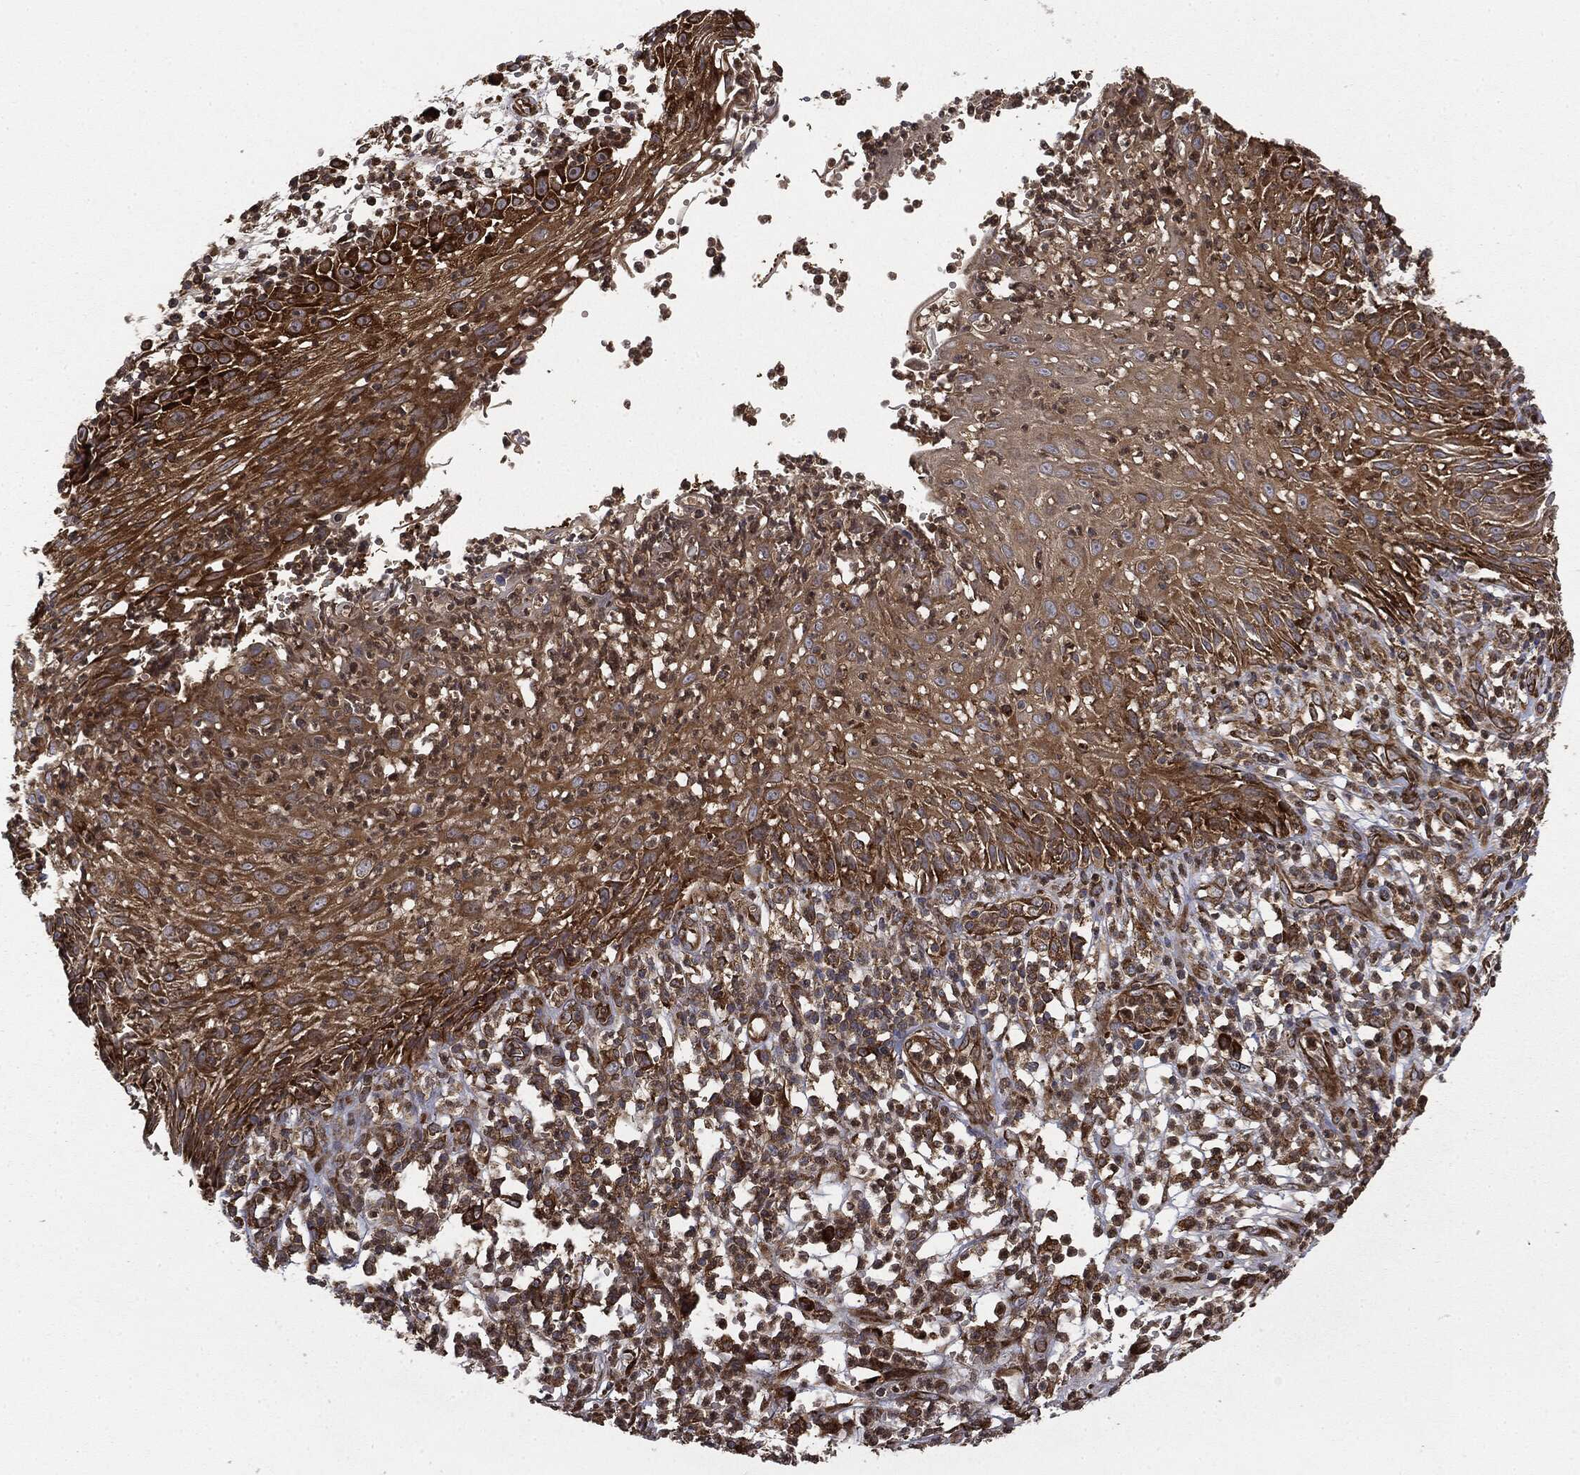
{"staining": {"intensity": "moderate", "quantity": ">75%", "location": "cytoplasmic/membranous"}, "tissue": "skin cancer", "cell_type": "Tumor cells", "image_type": "cancer", "snomed": [{"axis": "morphology", "description": "Normal tissue, NOS"}, {"axis": "morphology", "description": "Squamous cell carcinoma, NOS"}, {"axis": "topography", "description": "Skin"}], "caption": "Skin squamous cell carcinoma stained with a brown dye exhibits moderate cytoplasmic/membranous positive expression in about >75% of tumor cells.", "gene": "EIF2AK2", "patient": {"sex": "male", "age": 79}}